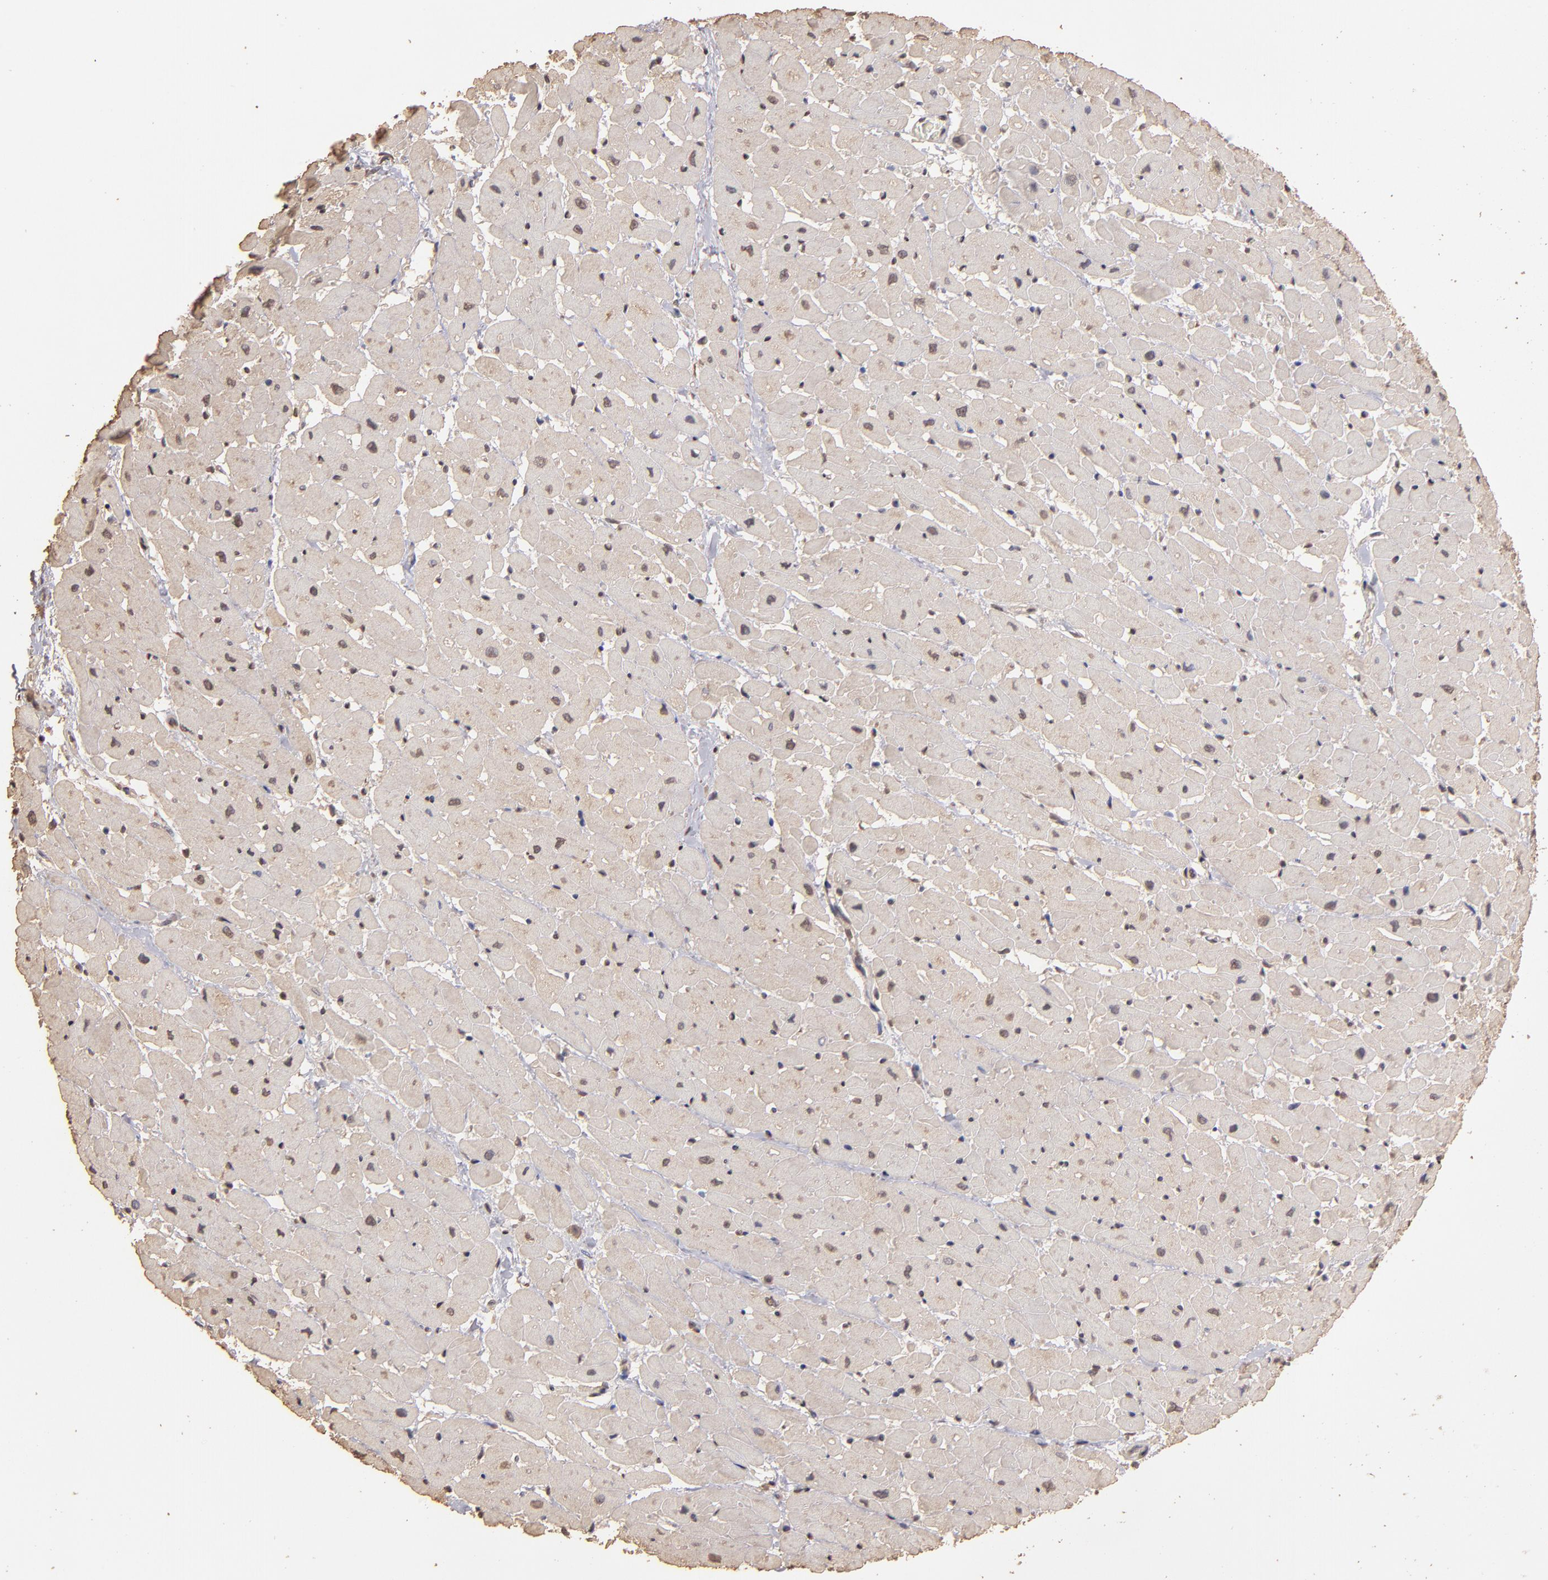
{"staining": {"intensity": "weak", "quantity": ">75%", "location": "cytoplasmic/membranous"}, "tissue": "heart muscle", "cell_type": "Cardiomyocytes", "image_type": "normal", "snomed": [{"axis": "morphology", "description": "Normal tissue, NOS"}, {"axis": "topography", "description": "Heart"}], "caption": "Weak cytoplasmic/membranous positivity for a protein is present in about >75% of cardiomyocytes of normal heart muscle using IHC.", "gene": "OPHN1", "patient": {"sex": "male", "age": 45}}